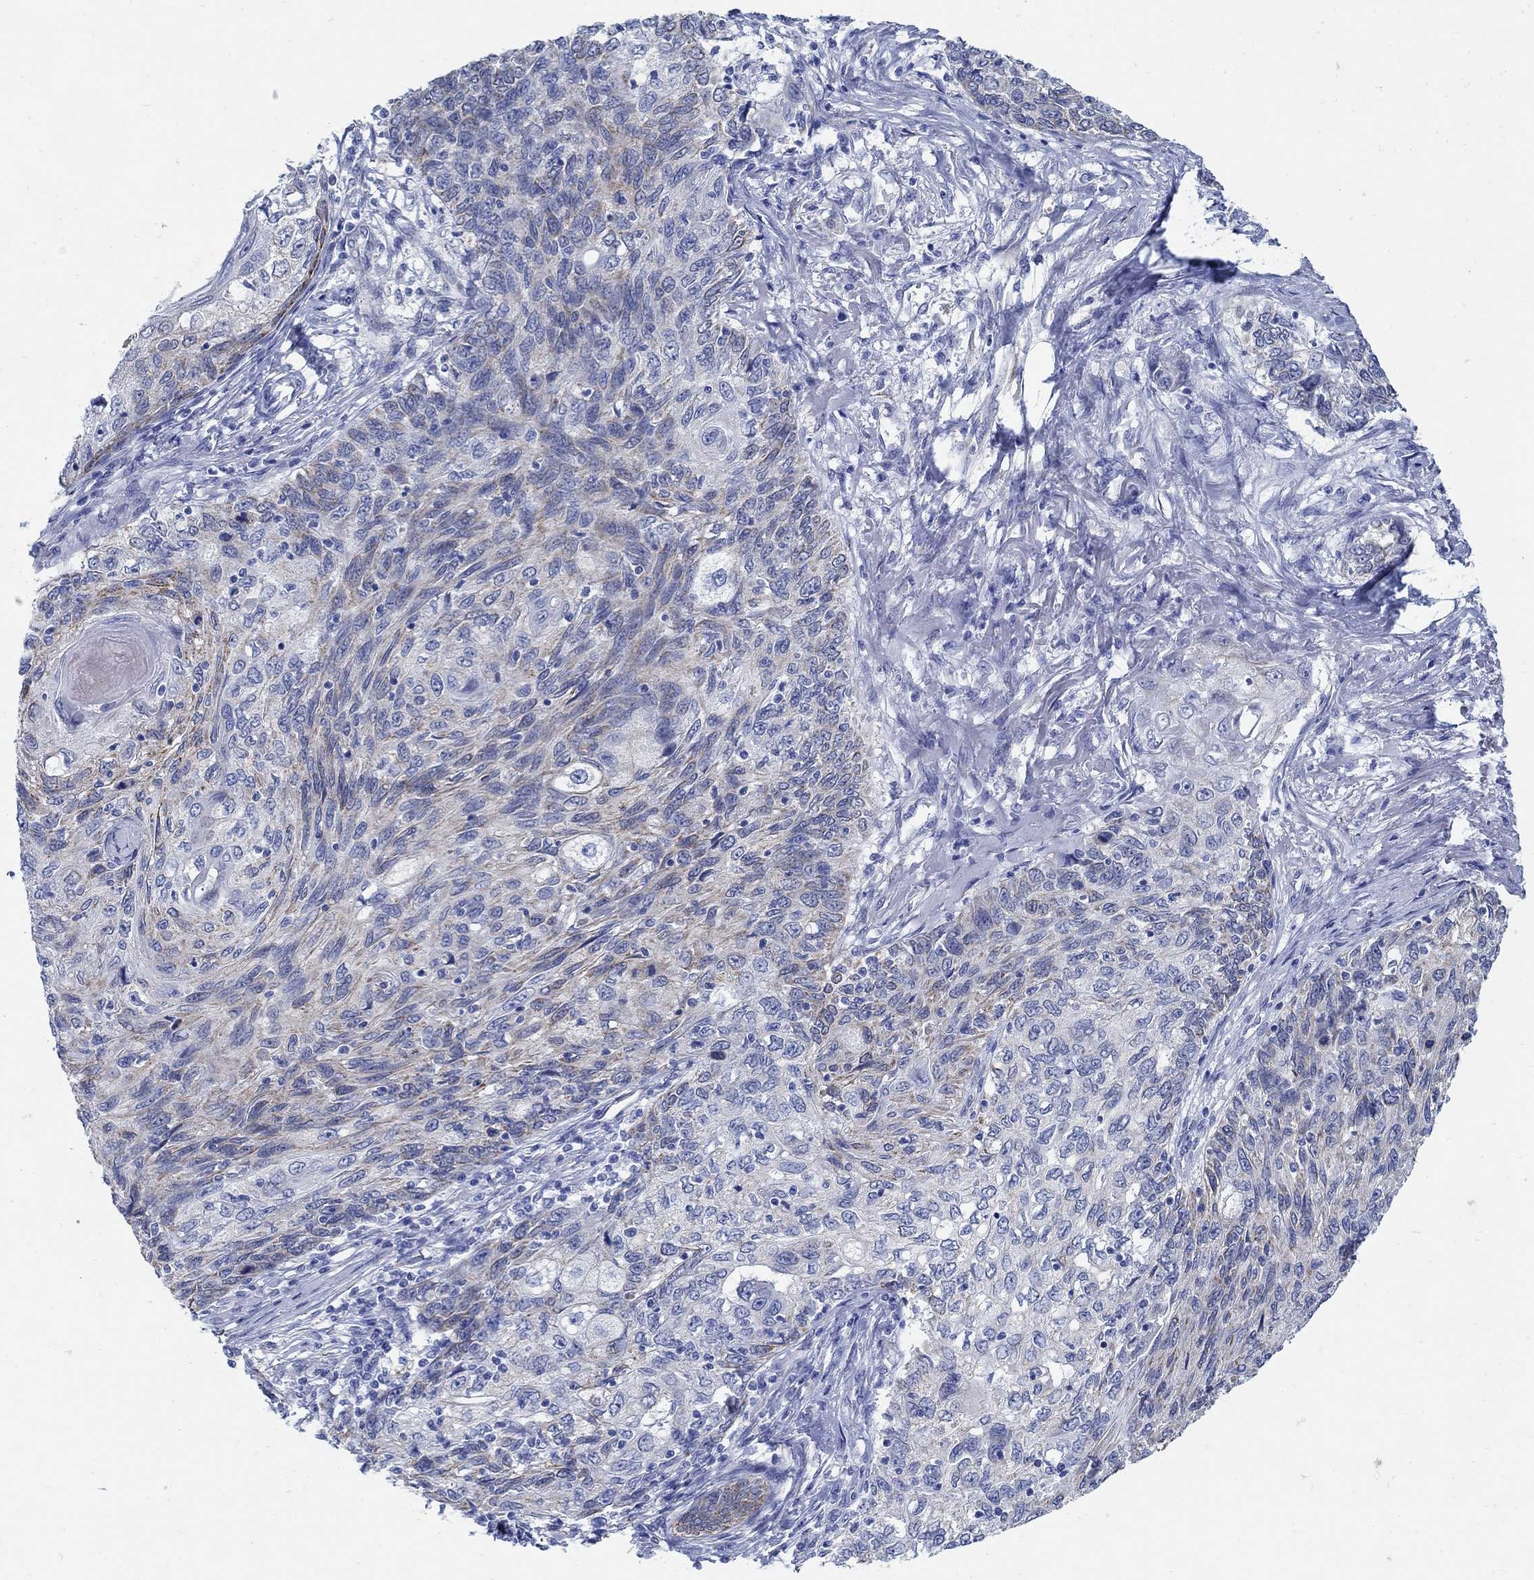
{"staining": {"intensity": "weak", "quantity": "<25%", "location": "cytoplasmic/membranous"}, "tissue": "skin cancer", "cell_type": "Tumor cells", "image_type": "cancer", "snomed": [{"axis": "morphology", "description": "Squamous cell carcinoma, NOS"}, {"axis": "topography", "description": "Skin"}], "caption": "Immunohistochemistry (IHC) of squamous cell carcinoma (skin) reveals no staining in tumor cells.", "gene": "ZDHHC14", "patient": {"sex": "male", "age": 92}}